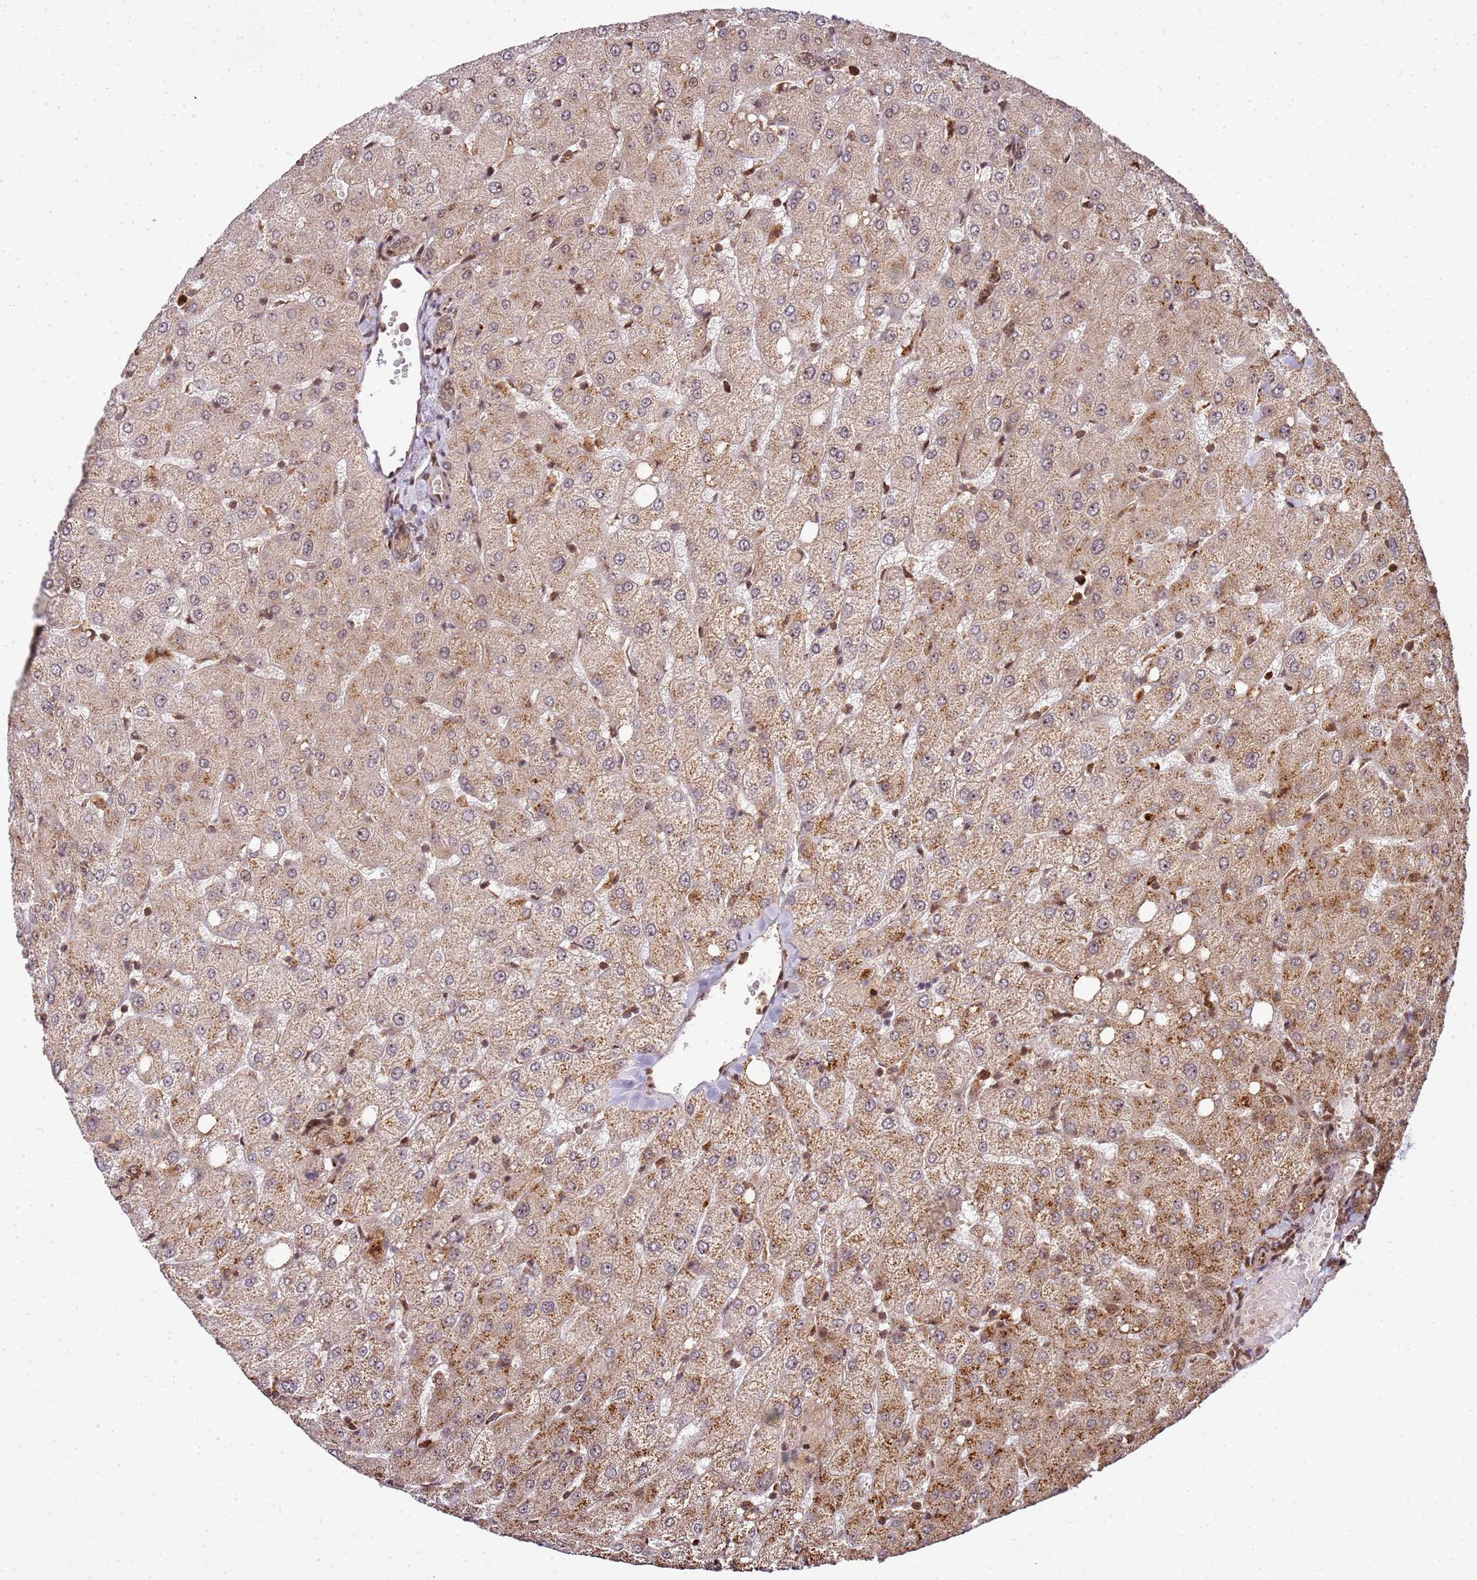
{"staining": {"intensity": "weak", "quantity": ">75%", "location": "cytoplasmic/membranous,nuclear"}, "tissue": "liver", "cell_type": "Cholangiocytes", "image_type": "normal", "snomed": [{"axis": "morphology", "description": "Normal tissue, NOS"}, {"axis": "topography", "description": "Liver"}], "caption": "This photomicrograph exhibits IHC staining of benign liver, with low weak cytoplasmic/membranous,nuclear staining in approximately >75% of cholangiocytes.", "gene": "PEX14", "patient": {"sex": "female", "age": 54}}